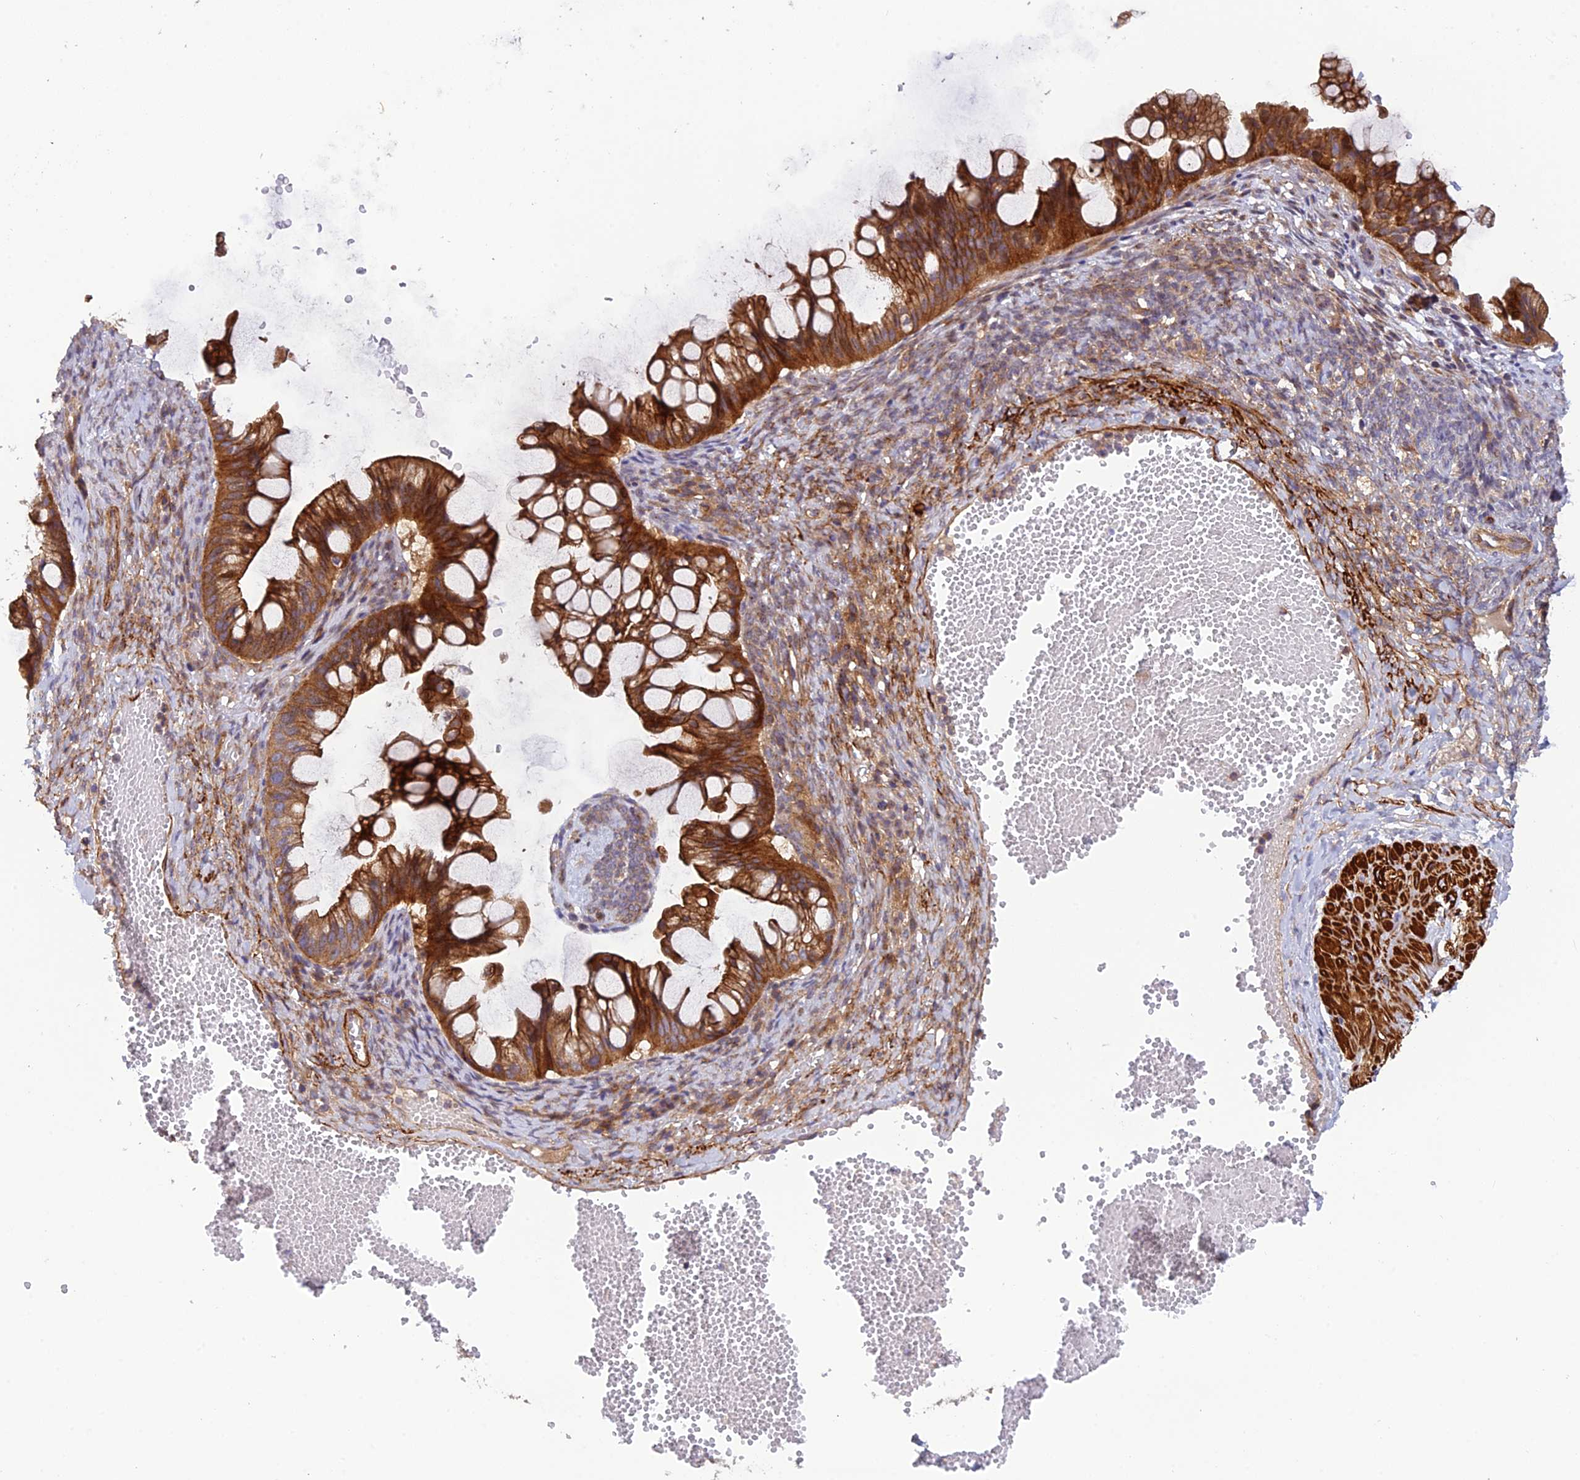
{"staining": {"intensity": "strong", "quantity": ">75%", "location": "cytoplasmic/membranous"}, "tissue": "ovarian cancer", "cell_type": "Tumor cells", "image_type": "cancer", "snomed": [{"axis": "morphology", "description": "Cystadenocarcinoma, mucinous, NOS"}, {"axis": "topography", "description": "Ovary"}], "caption": "Mucinous cystadenocarcinoma (ovarian) stained with DAB (3,3'-diaminobenzidine) immunohistochemistry exhibits high levels of strong cytoplasmic/membranous staining in approximately >75% of tumor cells.", "gene": "ADAMTS15", "patient": {"sex": "female", "age": 73}}